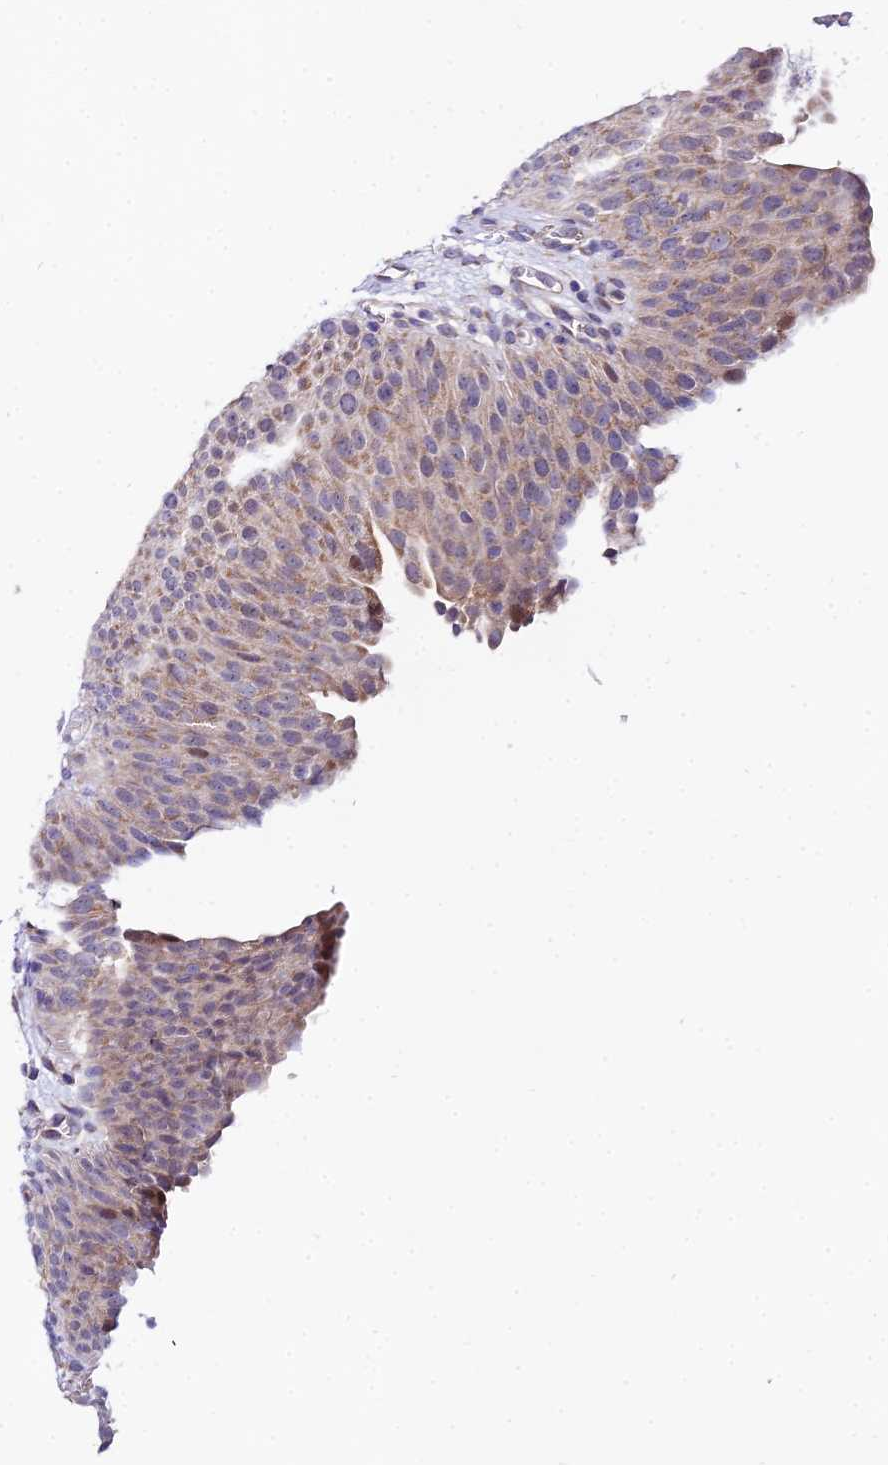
{"staining": {"intensity": "weak", "quantity": "25%-75%", "location": "cytoplasmic/membranous"}, "tissue": "urinary bladder", "cell_type": "Urothelial cells", "image_type": "normal", "snomed": [{"axis": "morphology", "description": "Normal tissue, NOS"}, {"axis": "morphology", "description": "Dysplasia, NOS"}, {"axis": "topography", "description": "Urinary bladder"}], "caption": "Urinary bladder was stained to show a protein in brown. There is low levels of weak cytoplasmic/membranous expression in approximately 25%-75% of urothelial cells. (IHC, brightfield microscopy, high magnification).", "gene": "ATP5PB", "patient": {"sex": "male", "age": 35}}